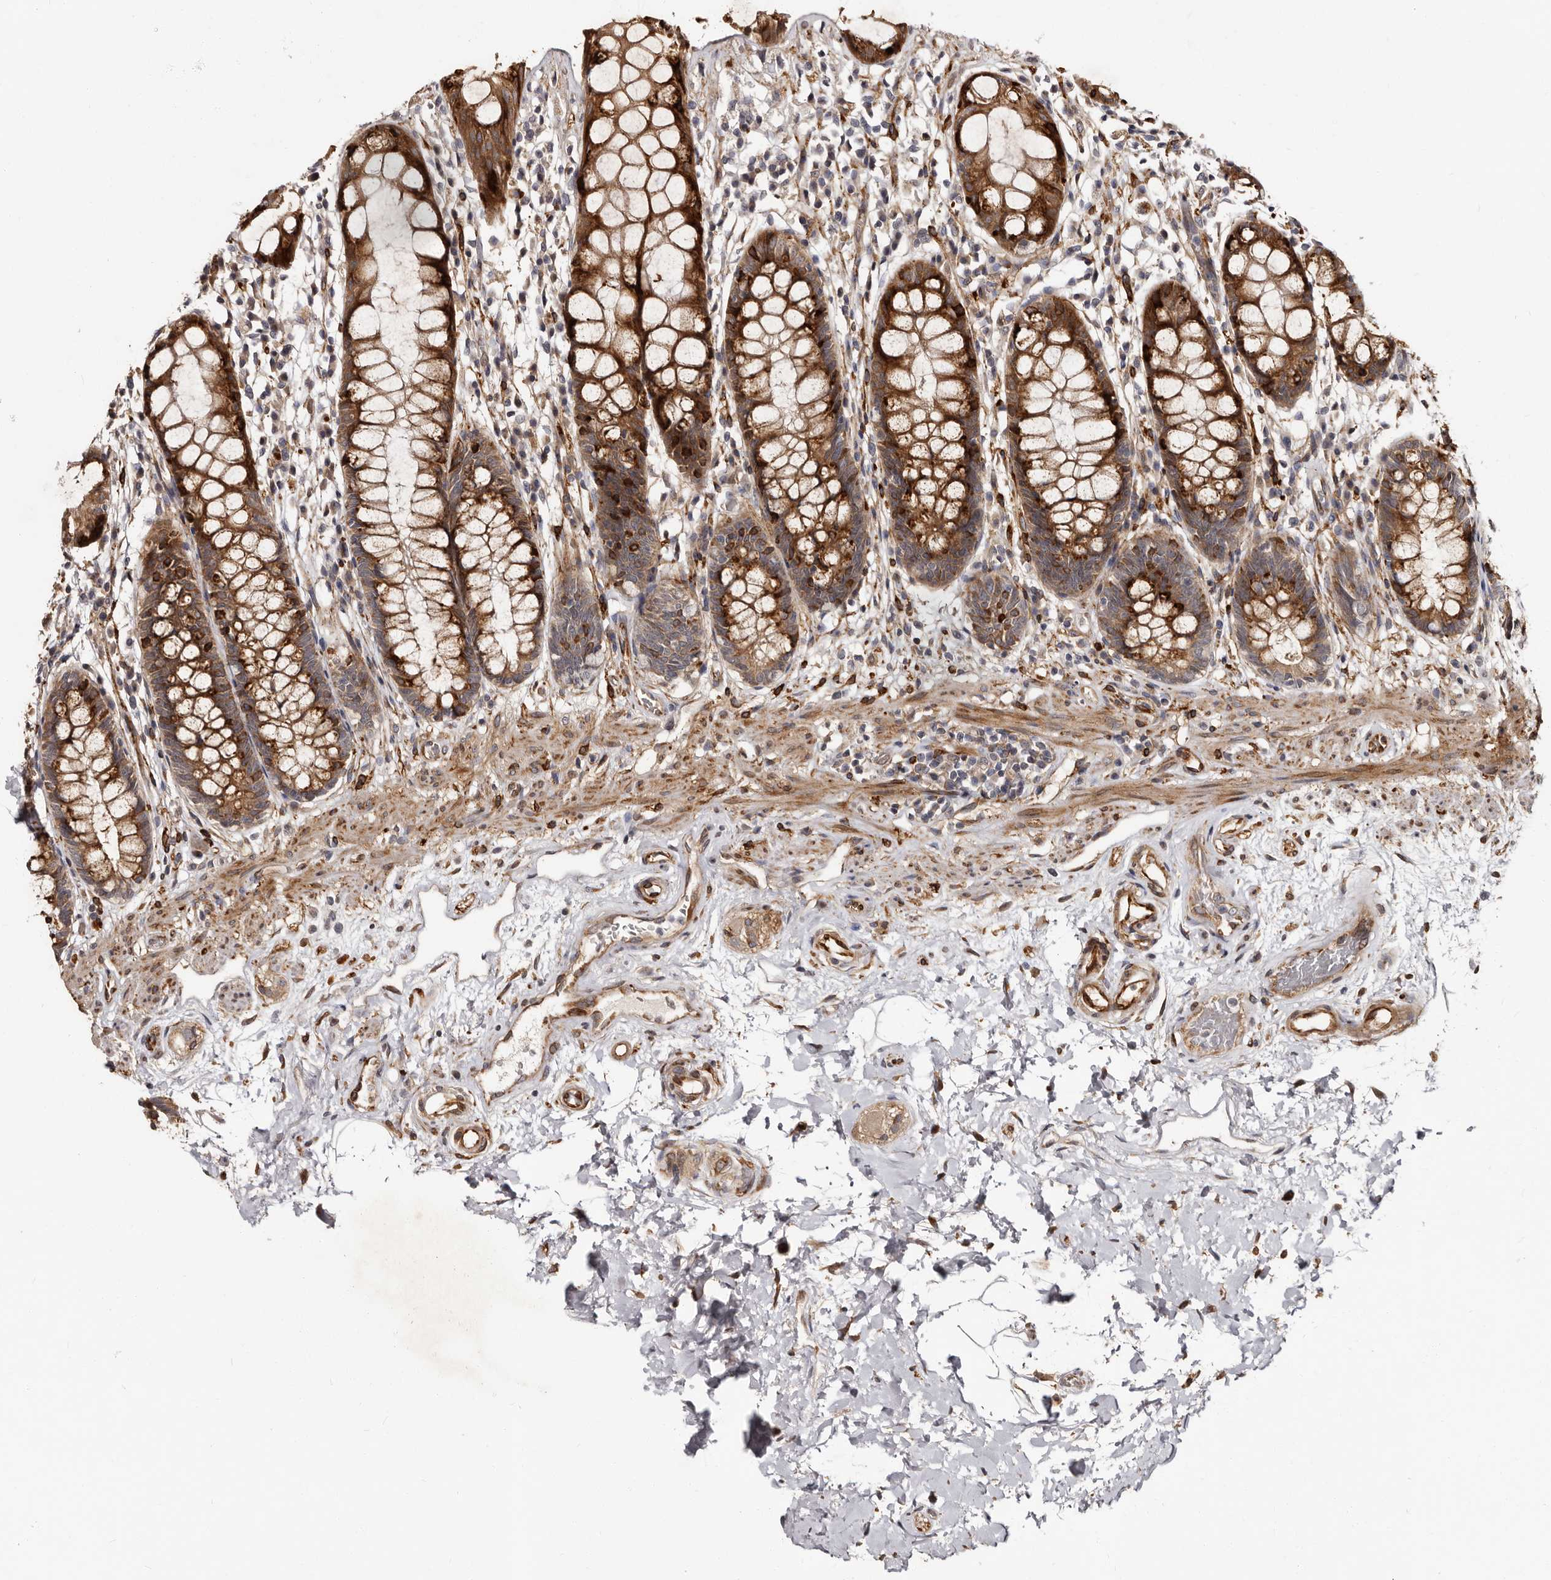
{"staining": {"intensity": "strong", "quantity": ">75%", "location": "cytoplasmic/membranous"}, "tissue": "rectum", "cell_type": "Glandular cells", "image_type": "normal", "snomed": [{"axis": "morphology", "description": "Normal tissue, NOS"}, {"axis": "topography", "description": "Rectum"}], "caption": "Glandular cells display high levels of strong cytoplasmic/membranous expression in about >75% of cells in benign human rectum.", "gene": "TBC1D22B", "patient": {"sex": "male", "age": 64}}